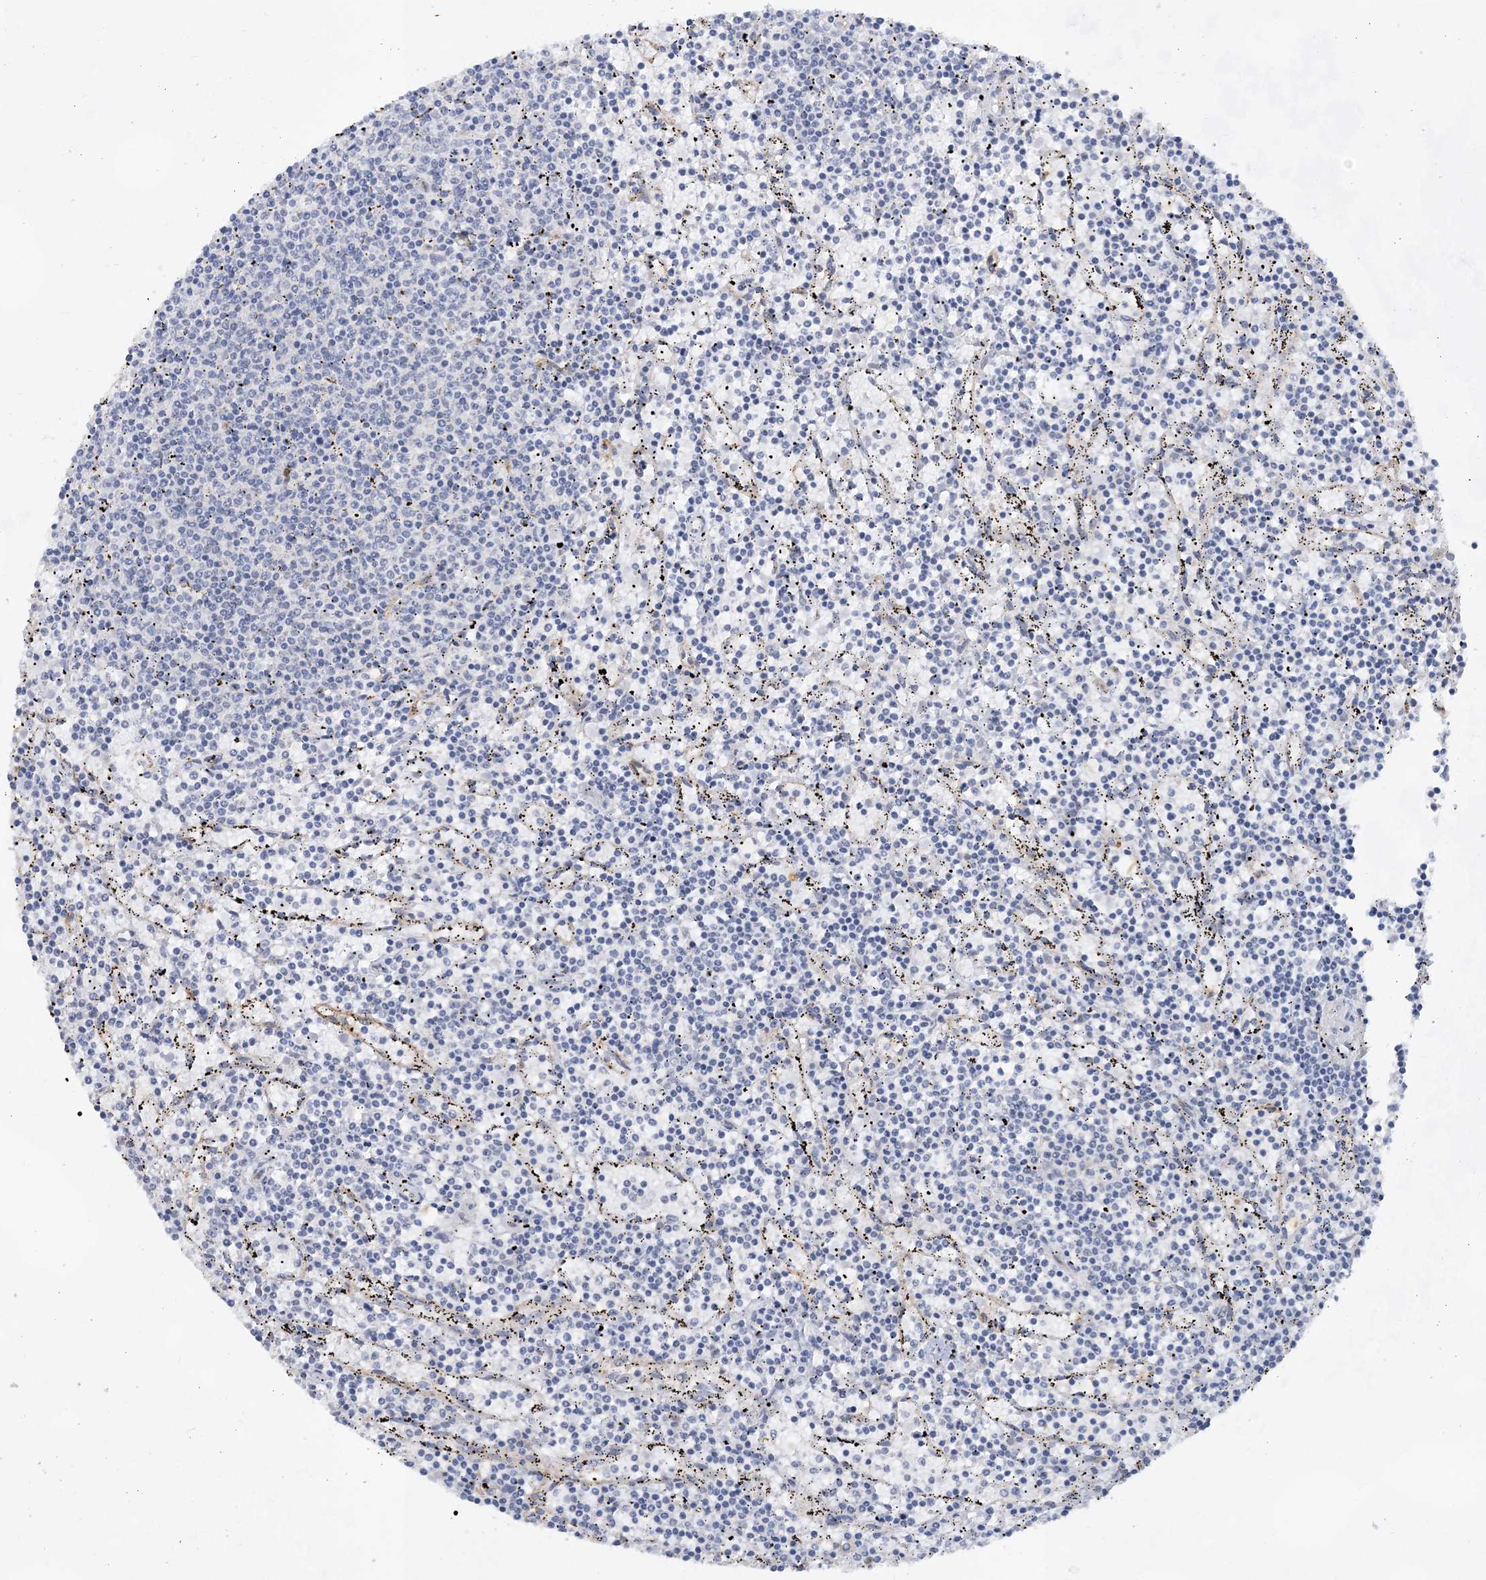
{"staining": {"intensity": "negative", "quantity": "none", "location": "none"}, "tissue": "lymphoma", "cell_type": "Tumor cells", "image_type": "cancer", "snomed": [{"axis": "morphology", "description": "Malignant lymphoma, non-Hodgkin's type, Low grade"}, {"axis": "topography", "description": "Spleen"}], "caption": "Immunohistochemical staining of human lymphoma displays no significant expression in tumor cells.", "gene": "RAI14", "patient": {"sex": "female", "age": 50}}